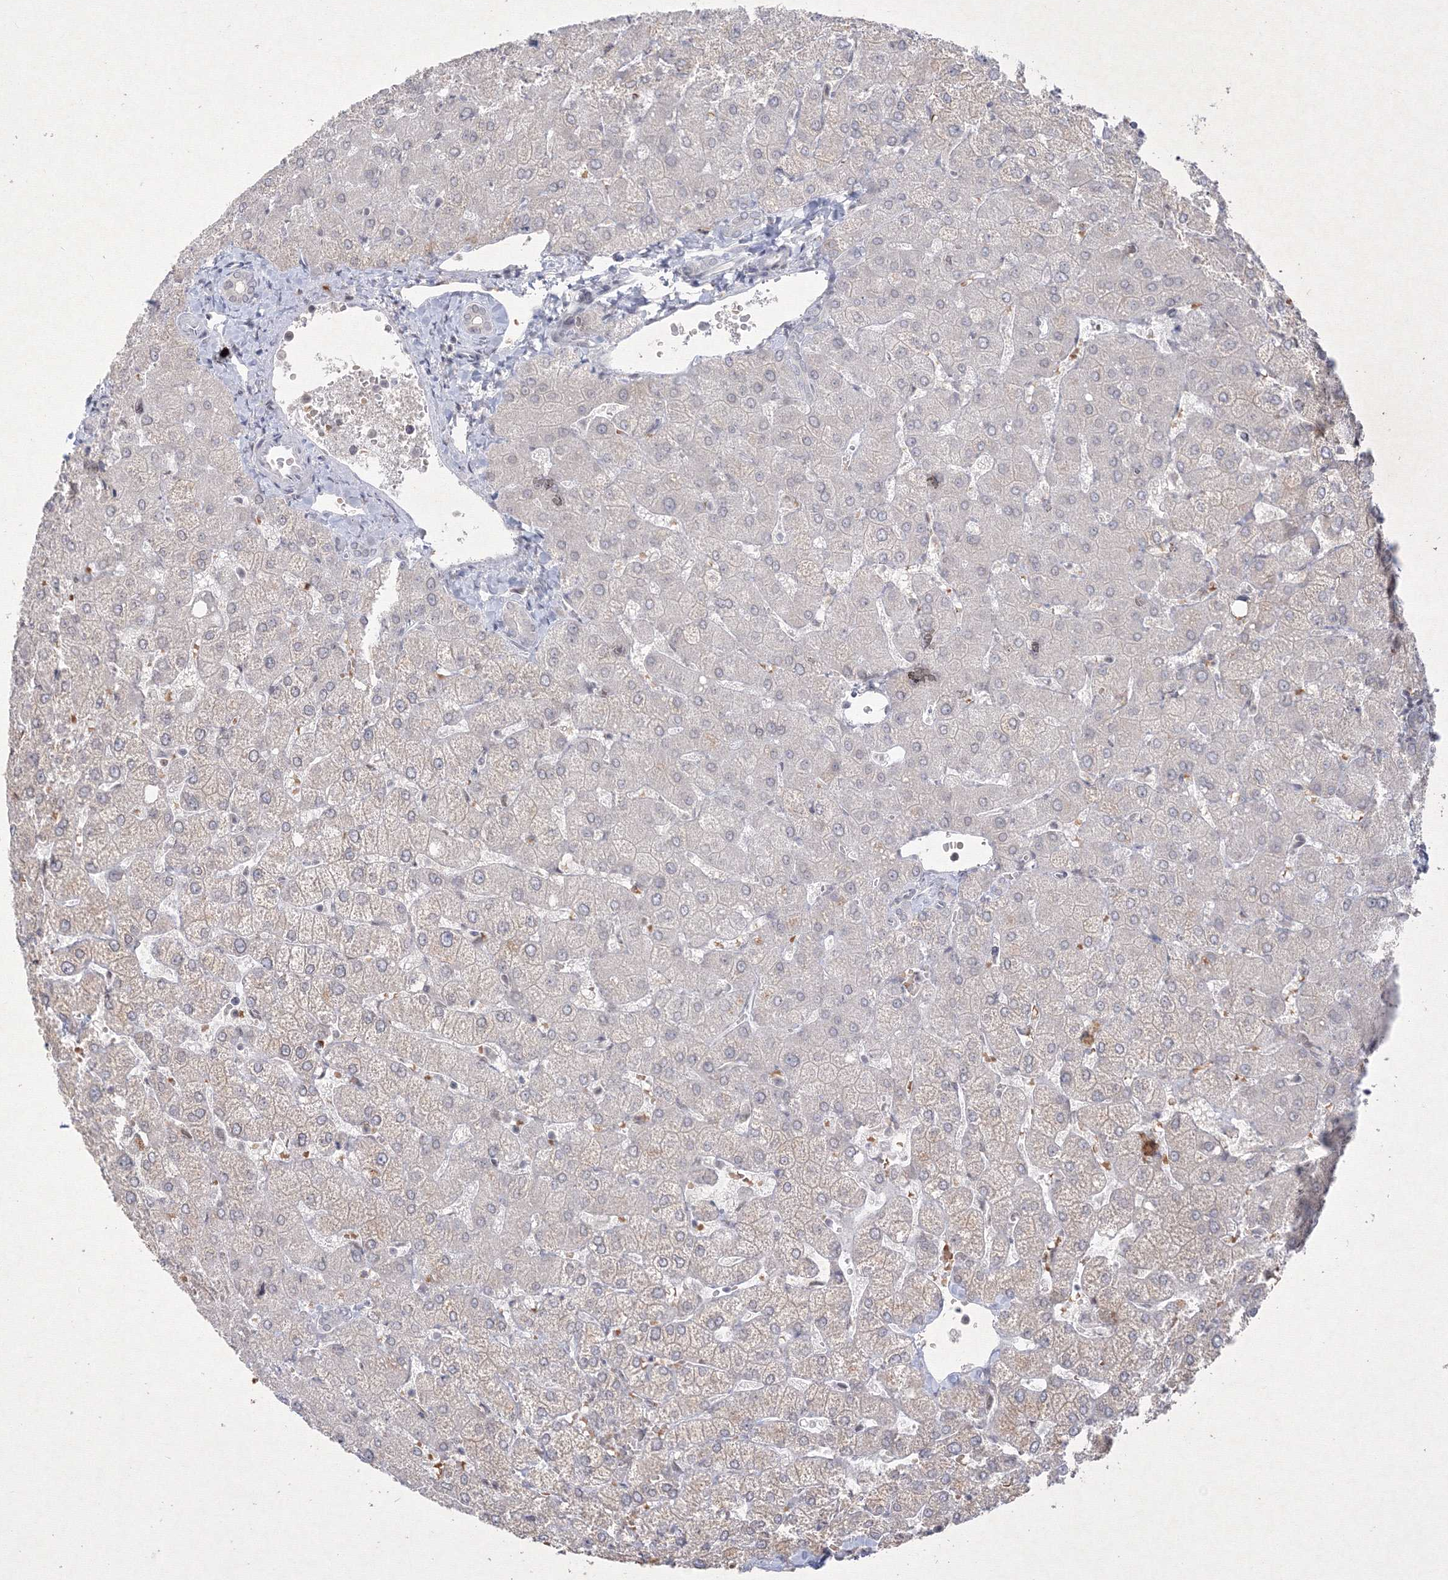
{"staining": {"intensity": "negative", "quantity": "none", "location": "none"}, "tissue": "liver", "cell_type": "Cholangiocytes", "image_type": "normal", "snomed": [{"axis": "morphology", "description": "Normal tissue, NOS"}, {"axis": "topography", "description": "Liver"}], "caption": "Immunohistochemistry photomicrograph of unremarkable liver: liver stained with DAB (3,3'-diaminobenzidine) displays no significant protein expression in cholangiocytes.", "gene": "NXPE3", "patient": {"sex": "female", "age": 54}}